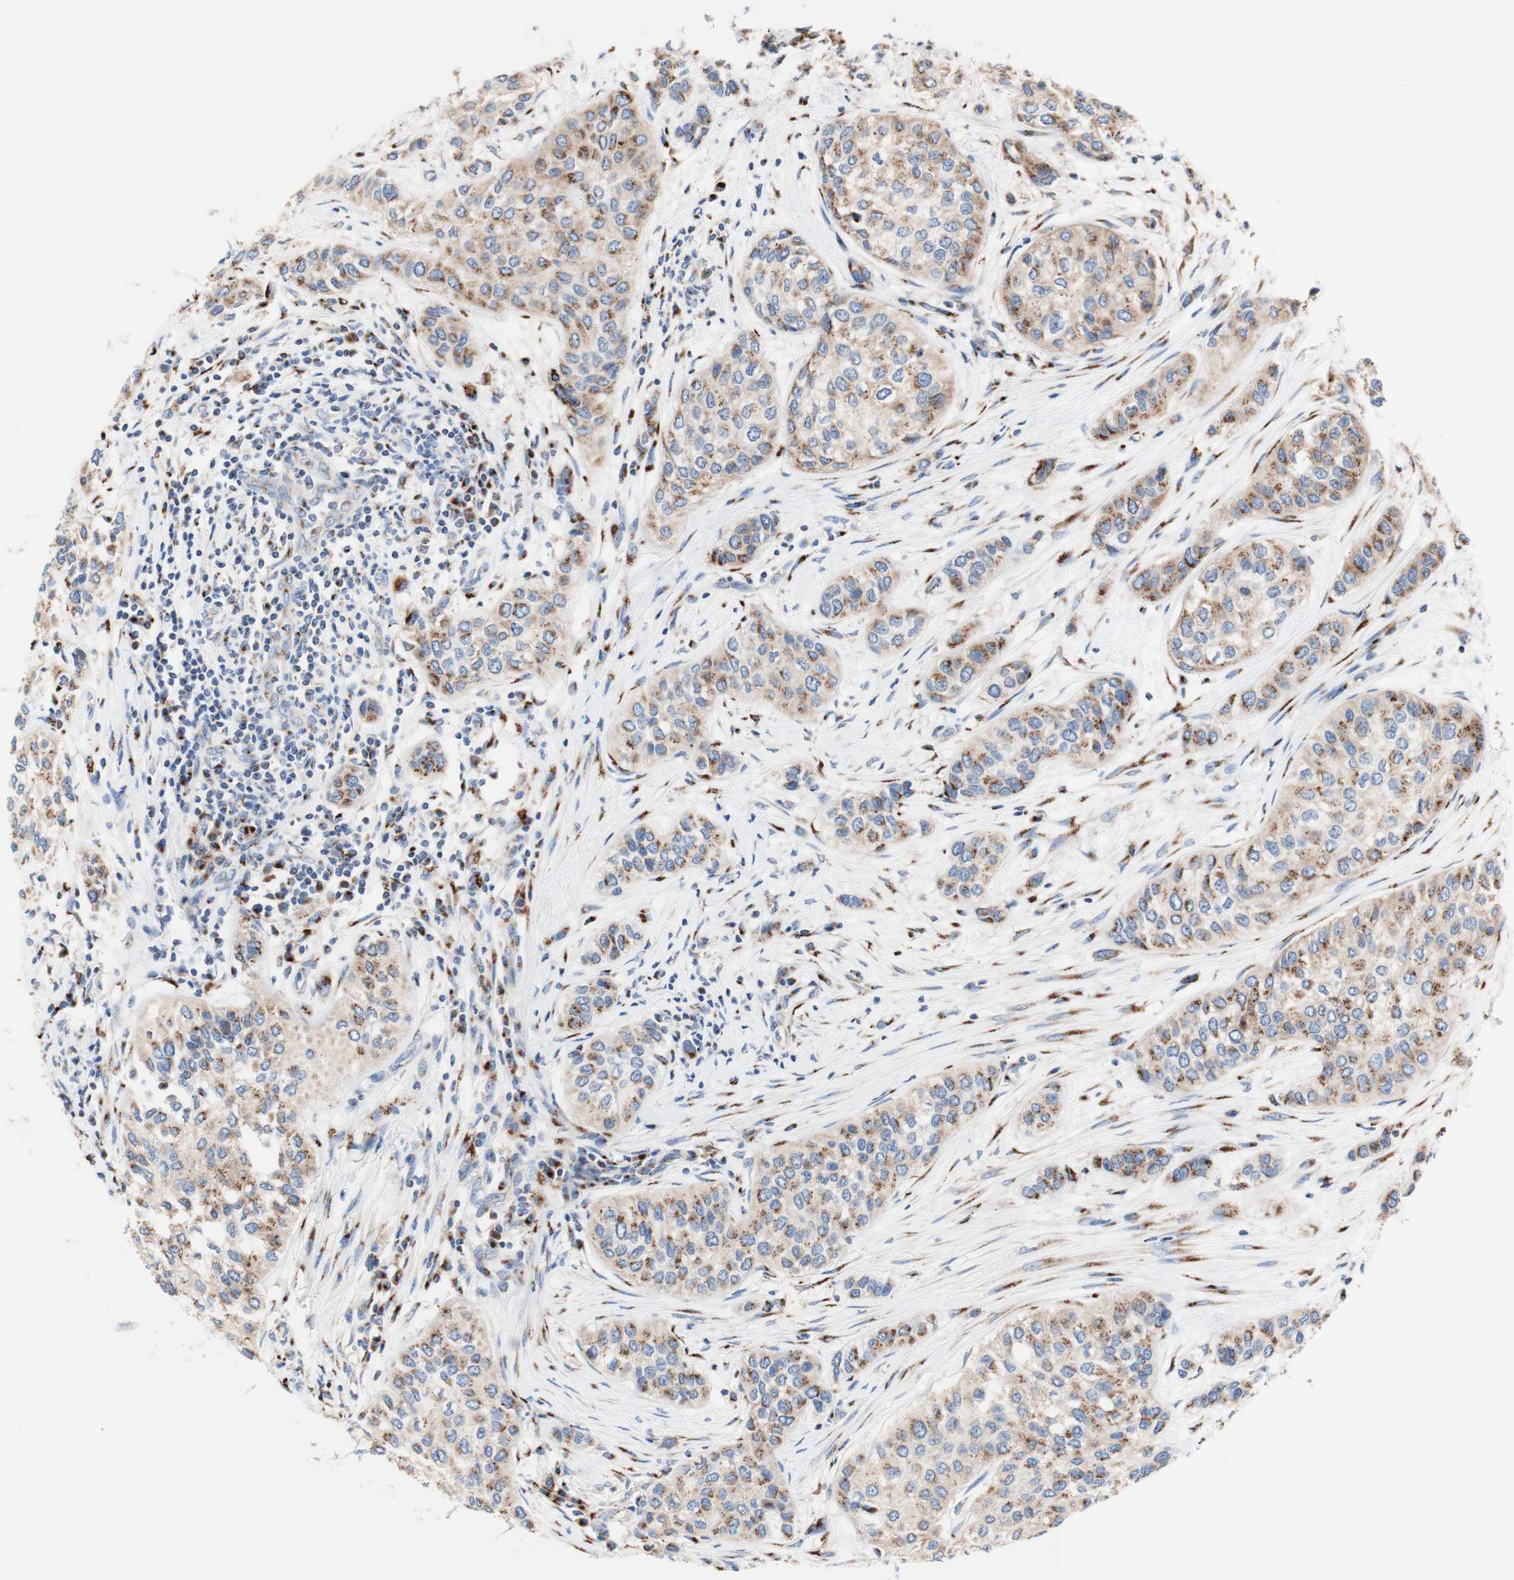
{"staining": {"intensity": "moderate", "quantity": "25%-75%", "location": "cytoplasmic/membranous"}, "tissue": "urothelial cancer", "cell_type": "Tumor cells", "image_type": "cancer", "snomed": [{"axis": "morphology", "description": "Urothelial carcinoma, High grade"}, {"axis": "topography", "description": "Urinary bladder"}], "caption": "Protein staining of high-grade urothelial carcinoma tissue exhibits moderate cytoplasmic/membranous expression in about 25%-75% of tumor cells. (brown staining indicates protein expression, while blue staining denotes nuclei).", "gene": "GALNT2", "patient": {"sex": "female", "age": 56}}